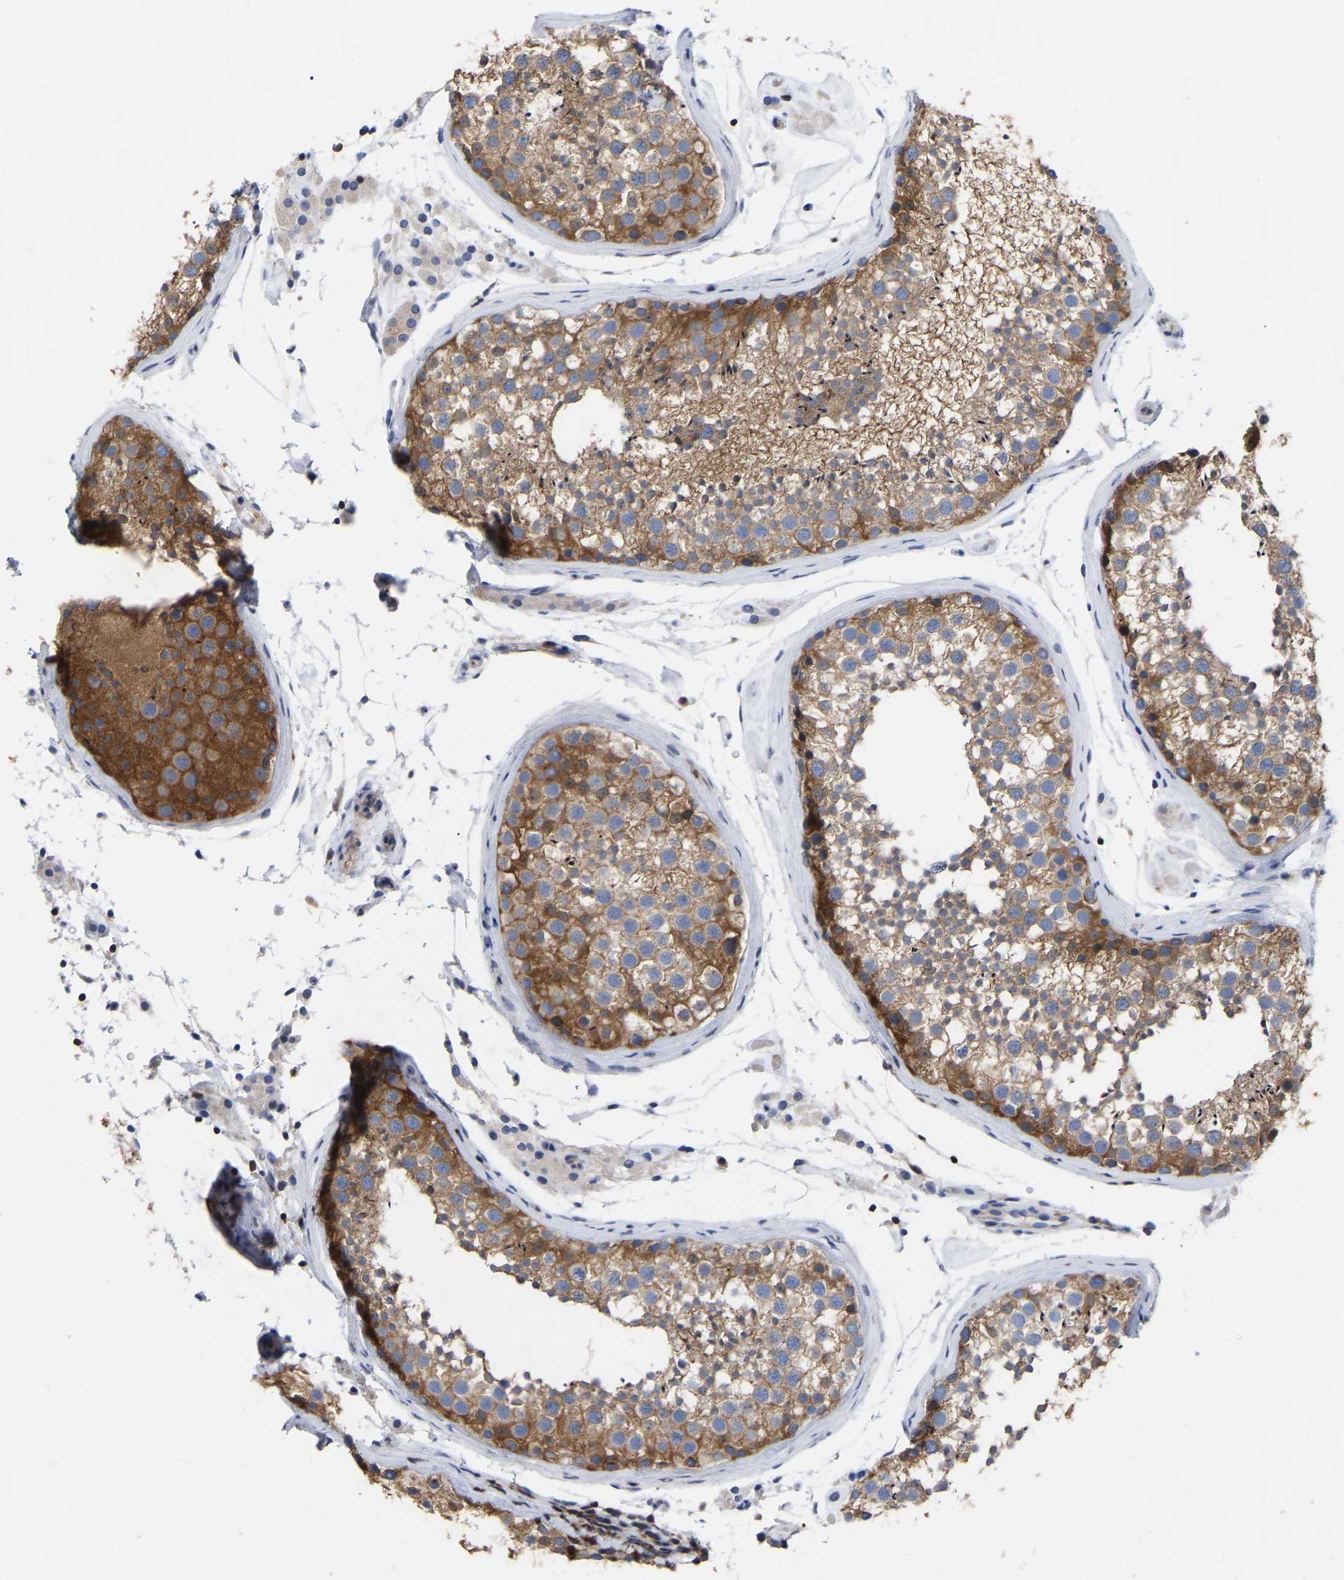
{"staining": {"intensity": "moderate", "quantity": ">75%", "location": "cytoplasmic/membranous"}, "tissue": "testis", "cell_type": "Cells in seminiferous ducts", "image_type": "normal", "snomed": [{"axis": "morphology", "description": "Normal tissue, NOS"}, {"axis": "topography", "description": "Testis"}], "caption": "Testis stained for a protein (brown) demonstrates moderate cytoplasmic/membranous positive staining in approximately >75% of cells in seminiferous ducts.", "gene": "PTPN7", "patient": {"sex": "male", "age": 46}}